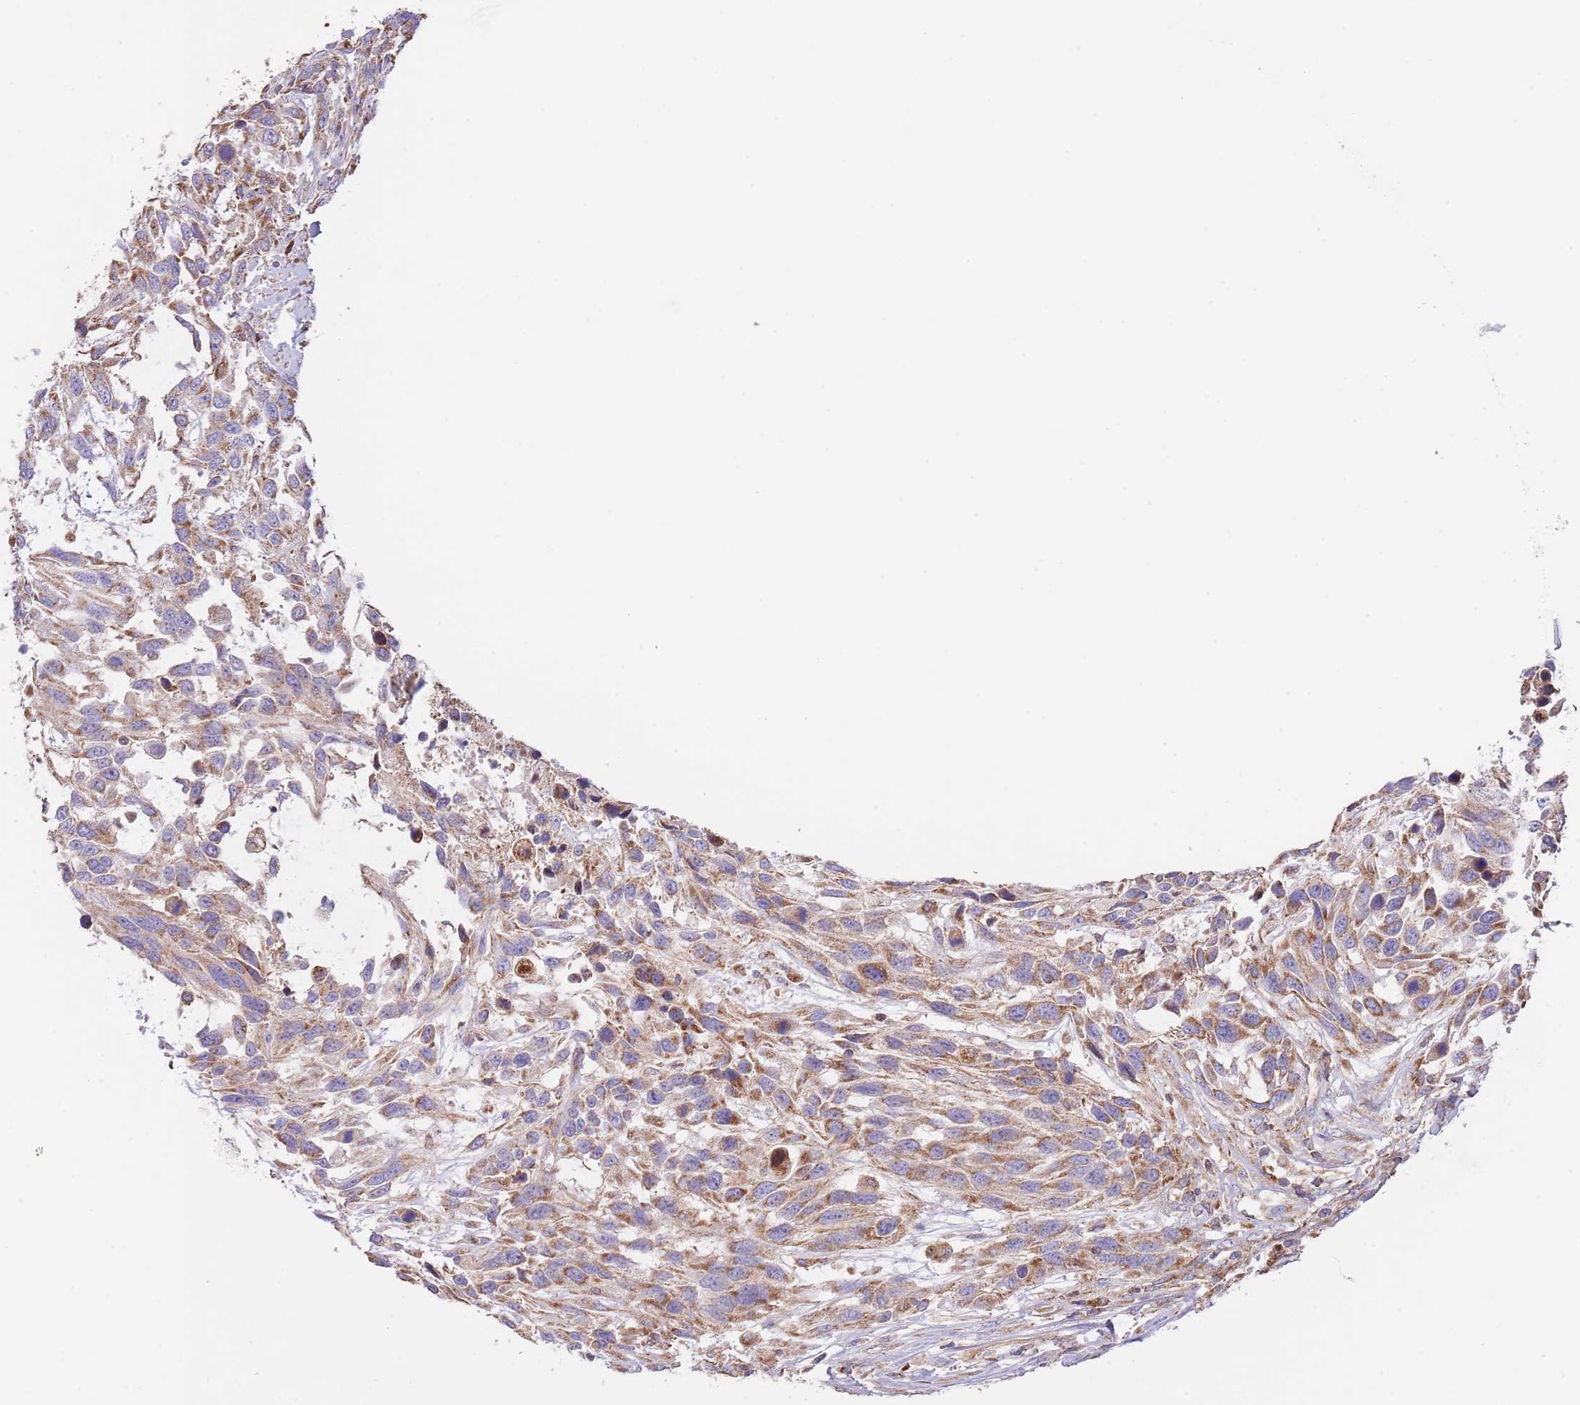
{"staining": {"intensity": "moderate", "quantity": ">75%", "location": "cytoplasmic/membranous"}, "tissue": "urothelial cancer", "cell_type": "Tumor cells", "image_type": "cancer", "snomed": [{"axis": "morphology", "description": "Urothelial carcinoma, High grade"}, {"axis": "topography", "description": "Urinary bladder"}], "caption": "Protein staining of urothelial cancer tissue demonstrates moderate cytoplasmic/membranous staining in approximately >75% of tumor cells. (Brightfield microscopy of DAB IHC at high magnification).", "gene": "DNAJA3", "patient": {"sex": "female", "age": 70}}